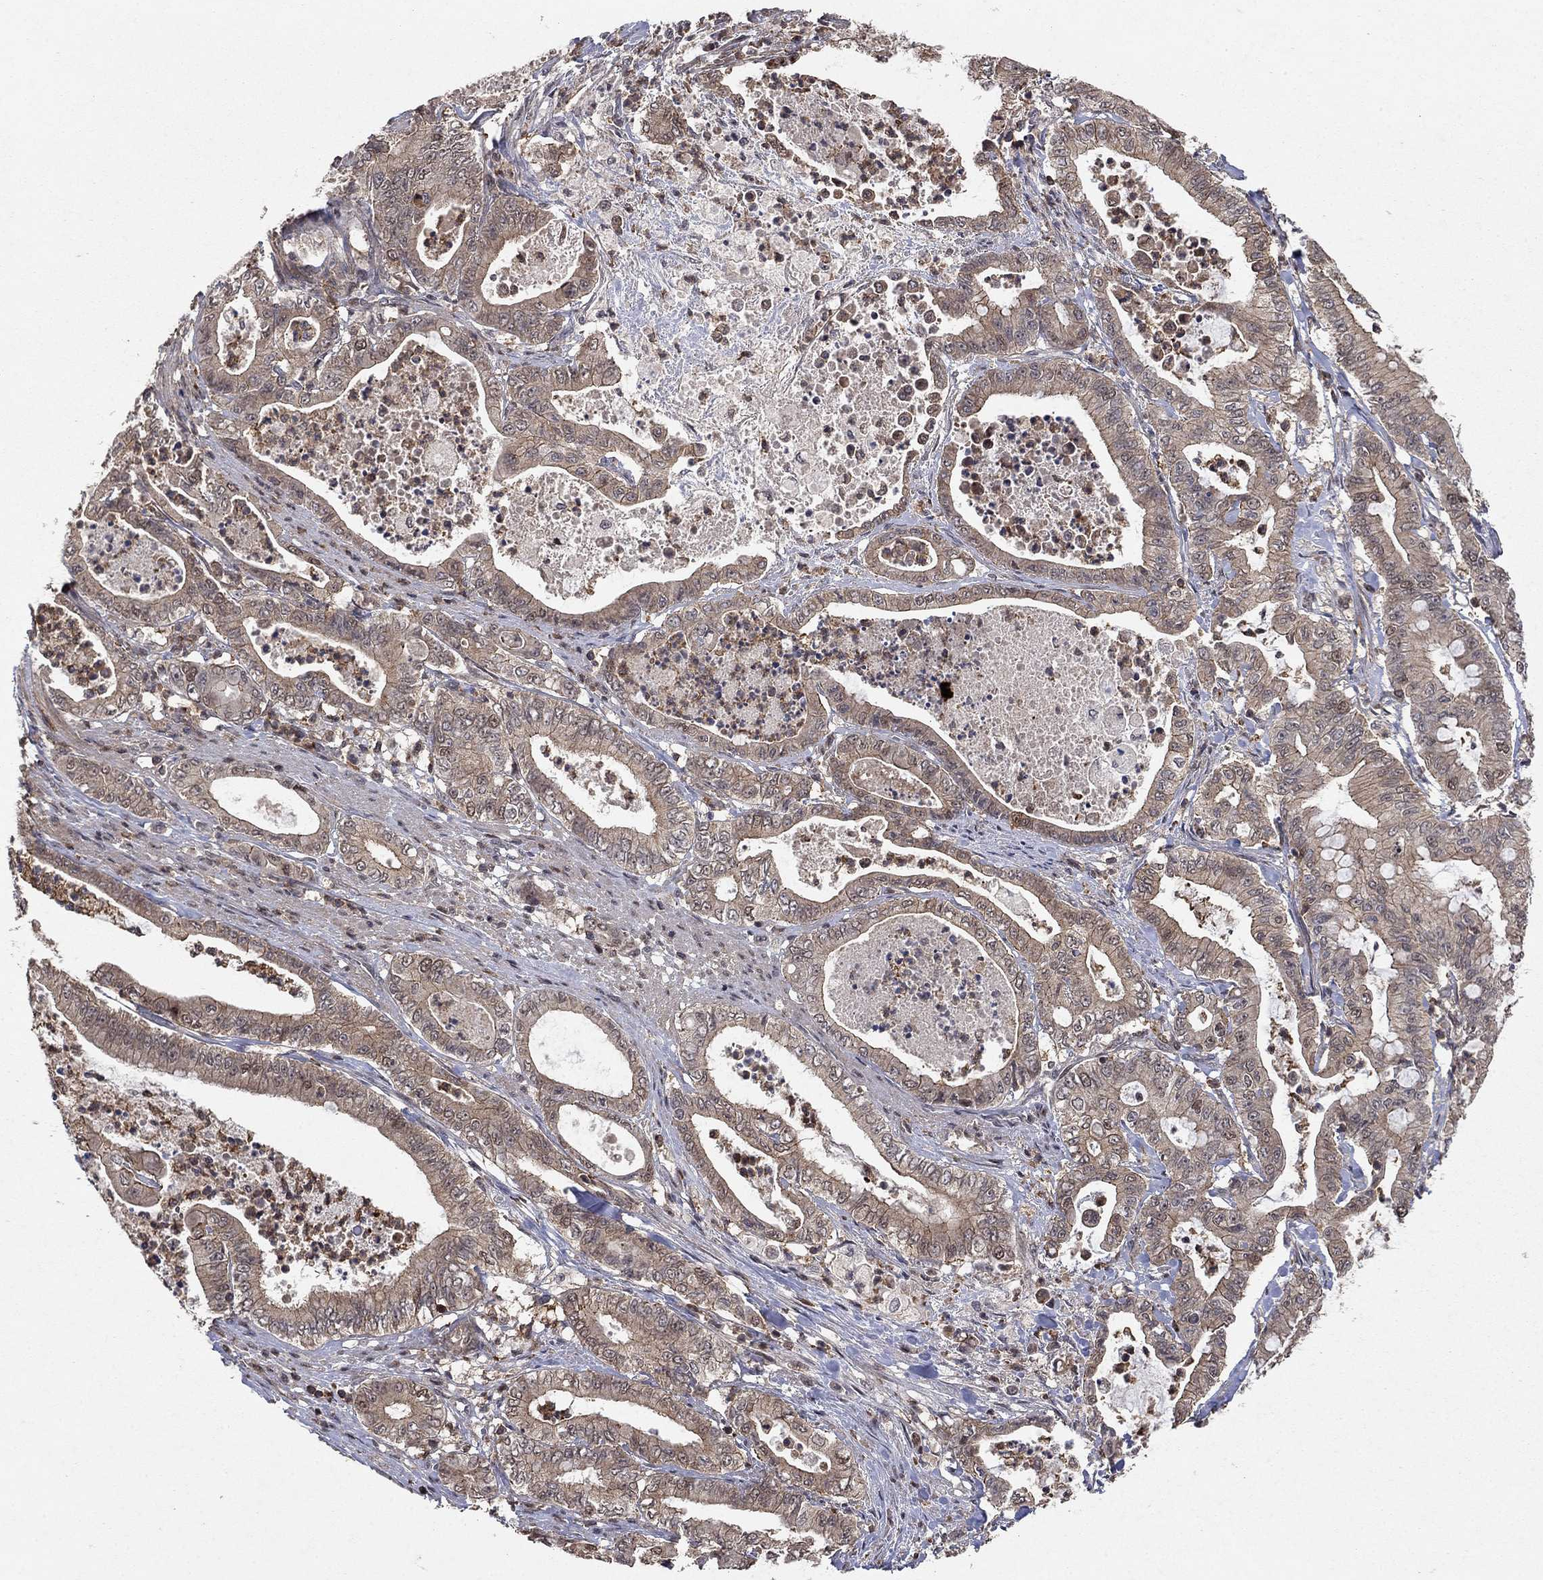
{"staining": {"intensity": "weak", "quantity": ">75%", "location": "cytoplasmic/membranous"}, "tissue": "pancreatic cancer", "cell_type": "Tumor cells", "image_type": "cancer", "snomed": [{"axis": "morphology", "description": "Adenocarcinoma, NOS"}, {"axis": "topography", "description": "Pancreas"}], "caption": "Immunohistochemistry of human pancreatic cancer (adenocarcinoma) shows low levels of weak cytoplasmic/membranous positivity in approximately >75% of tumor cells.", "gene": "CCDC66", "patient": {"sex": "male", "age": 71}}